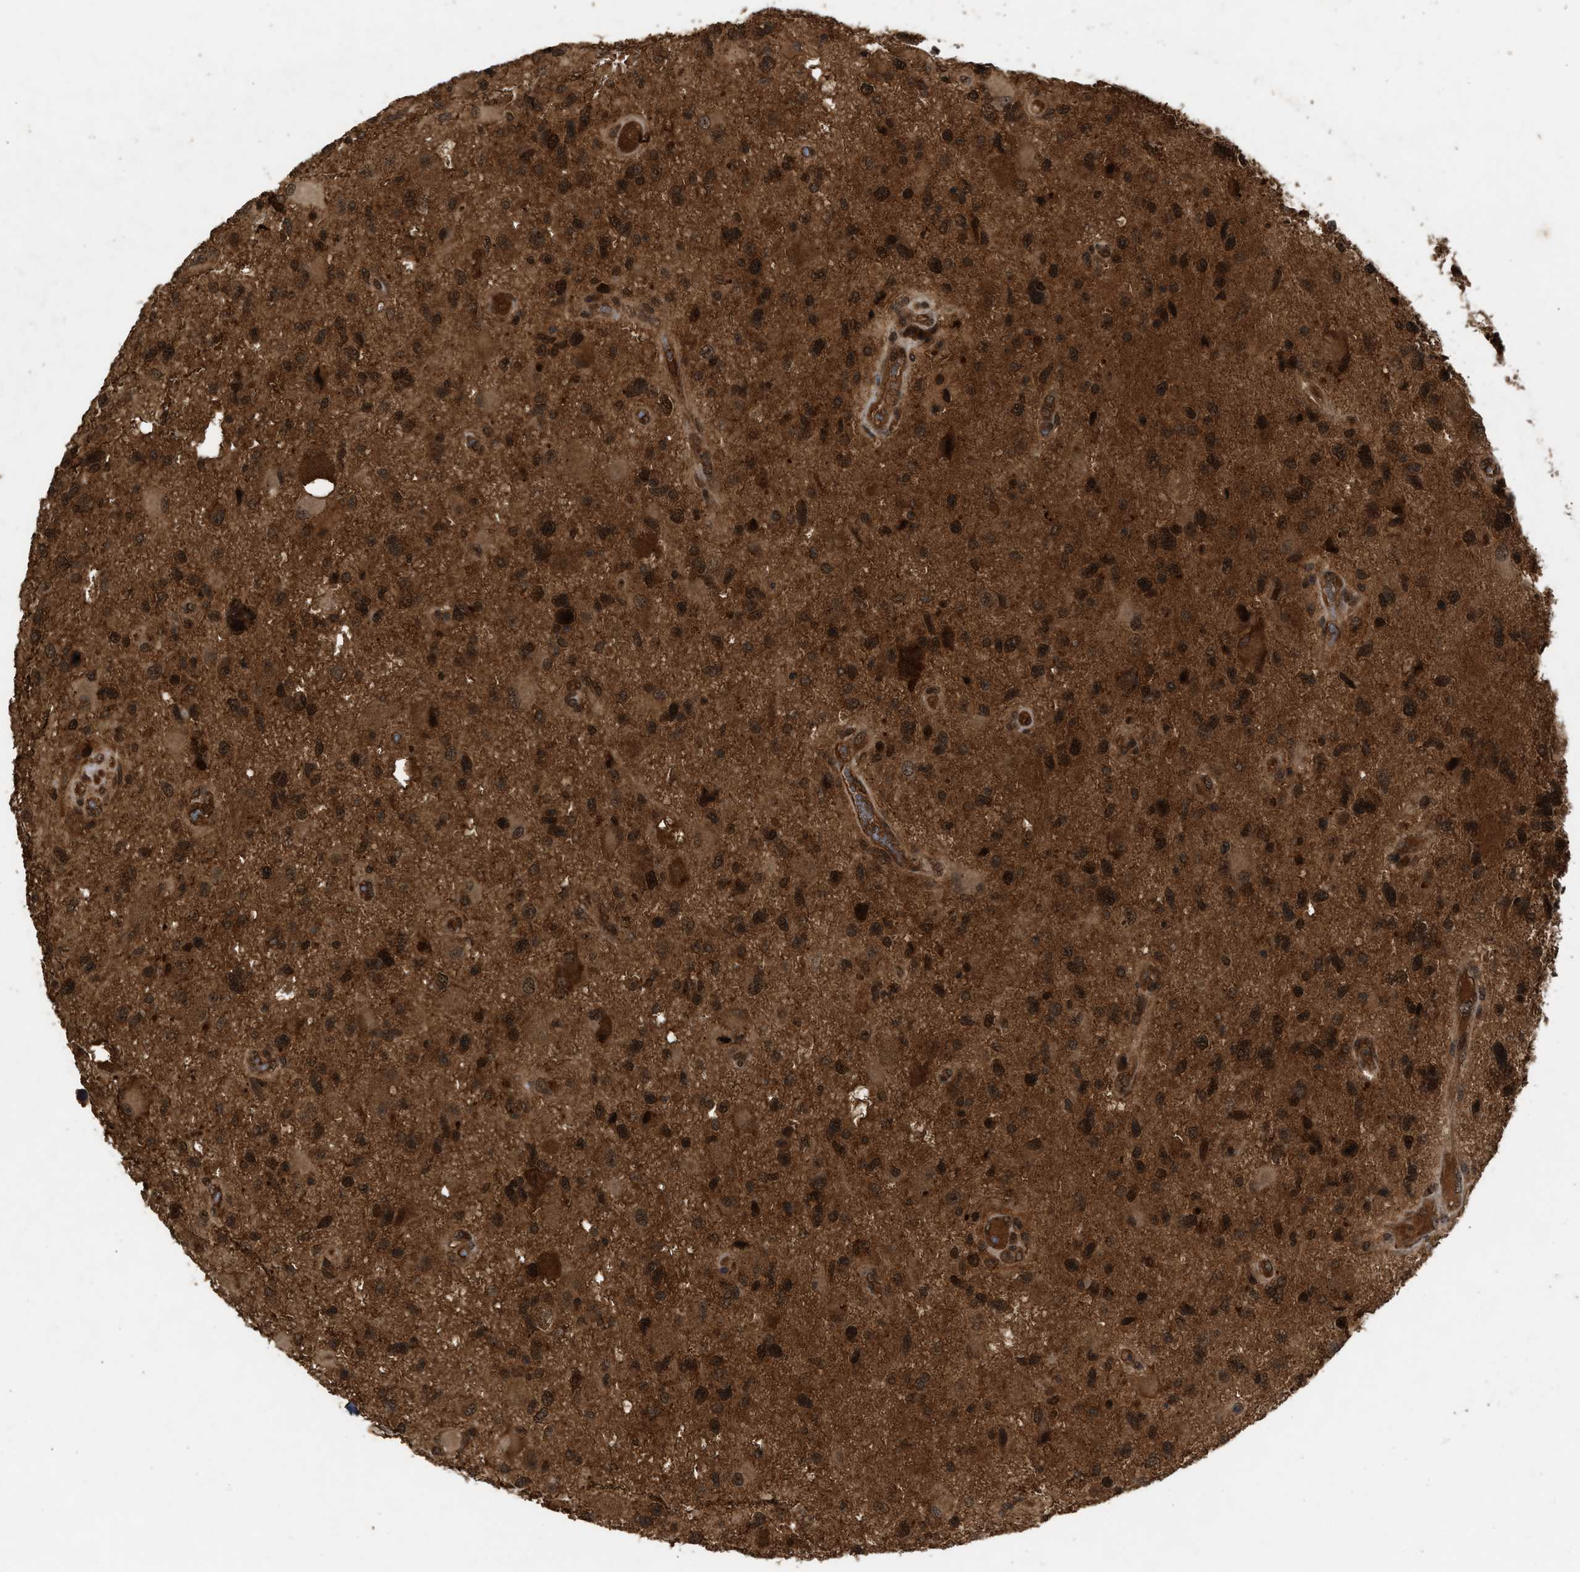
{"staining": {"intensity": "strong", "quantity": ">75%", "location": "cytoplasmic/membranous,nuclear"}, "tissue": "glioma", "cell_type": "Tumor cells", "image_type": "cancer", "snomed": [{"axis": "morphology", "description": "Glioma, malignant, High grade"}, {"axis": "topography", "description": "Brain"}], "caption": "Approximately >75% of tumor cells in glioma show strong cytoplasmic/membranous and nuclear protein positivity as visualized by brown immunohistochemical staining.", "gene": "RUSC2", "patient": {"sex": "male", "age": 33}}